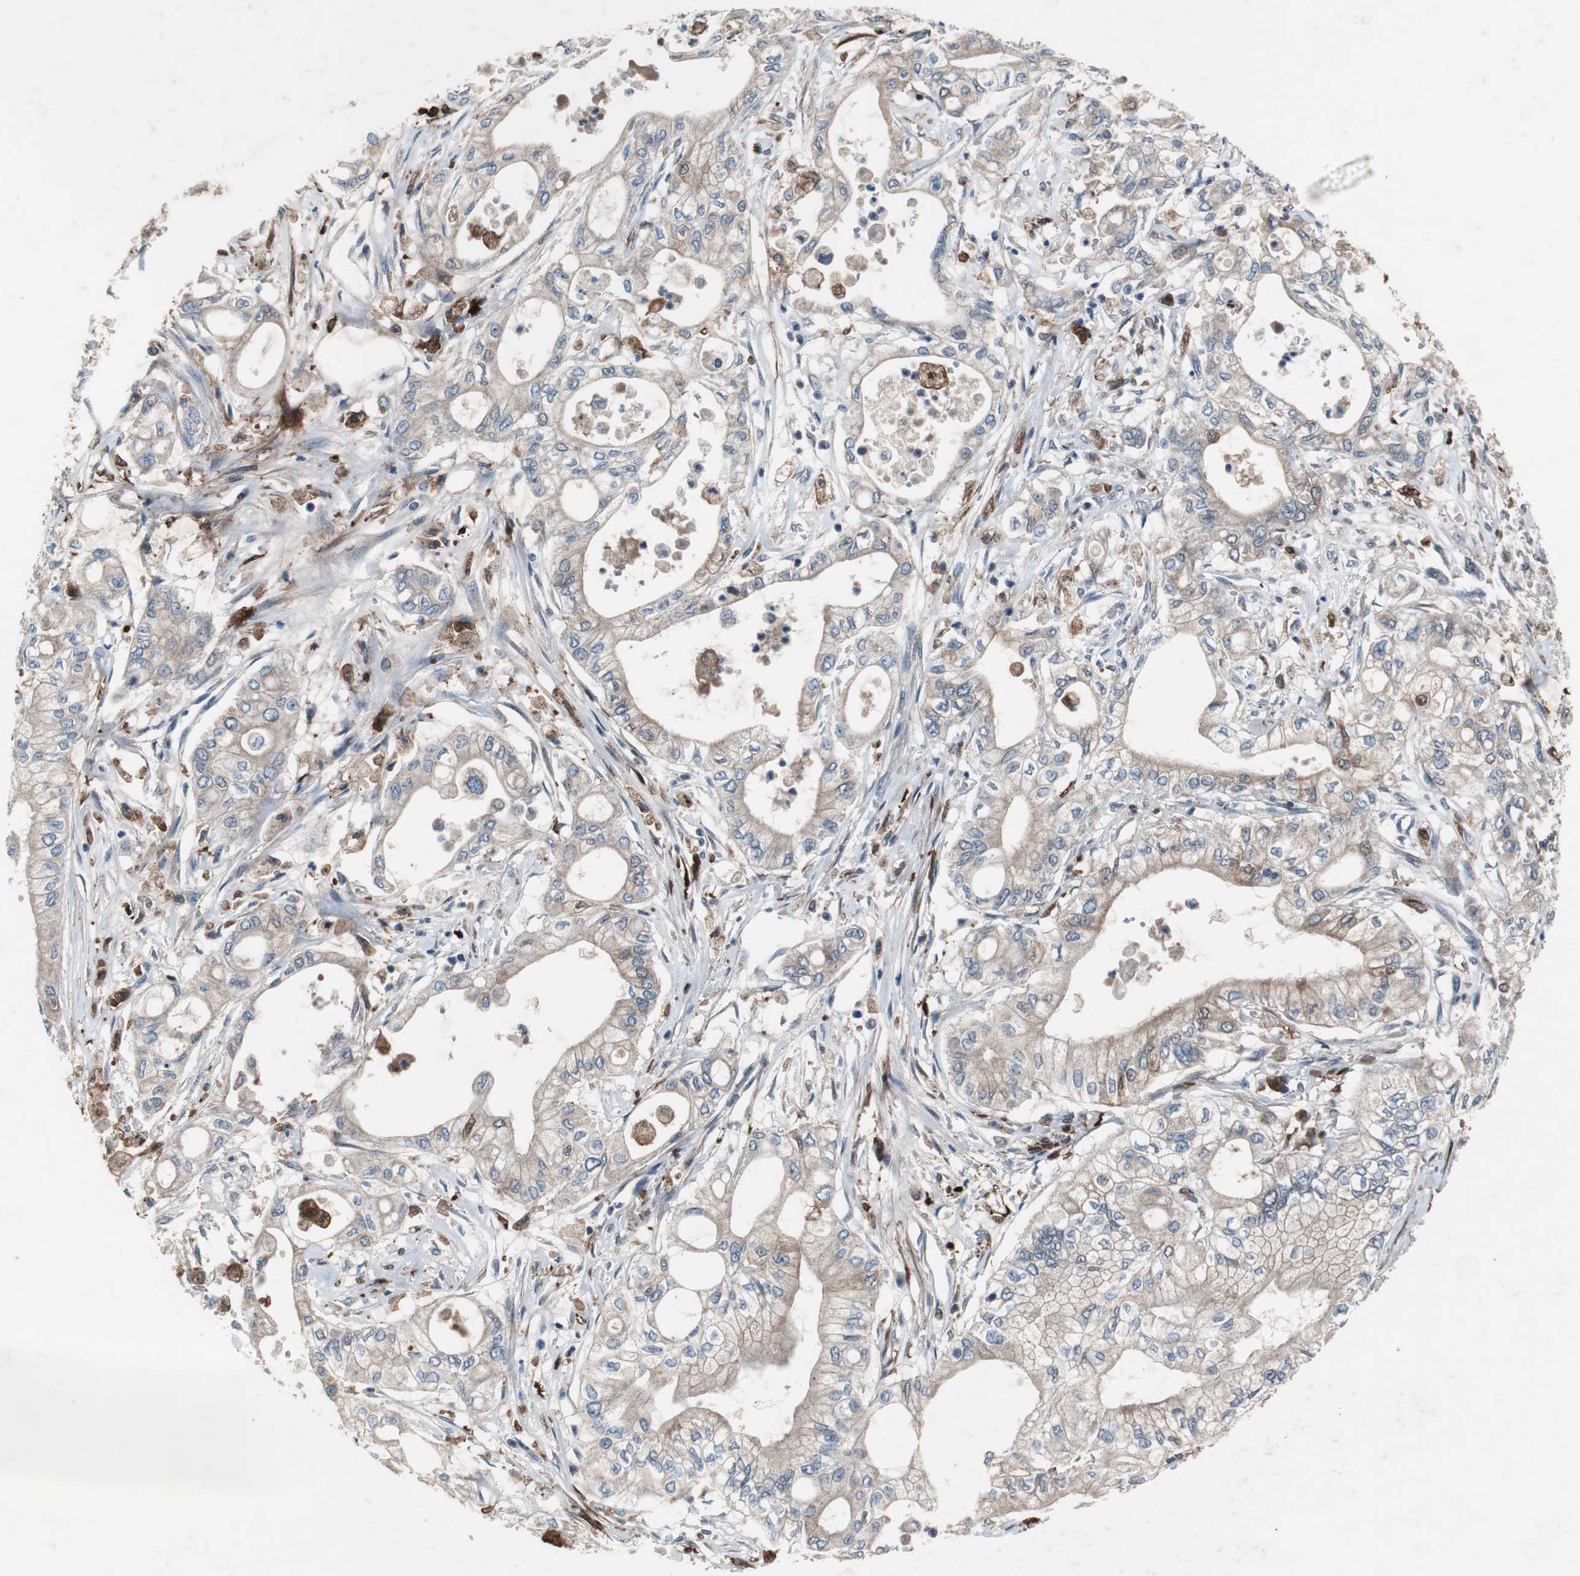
{"staining": {"intensity": "moderate", "quantity": "25%-75%", "location": "cytoplasmic/membranous"}, "tissue": "pancreatic cancer", "cell_type": "Tumor cells", "image_type": "cancer", "snomed": [{"axis": "morphology", "description": "Adenocarcinoma, NOS"}, {"axis": "topography", "description": "Pancreas"}], "caption": "IHC micrograph of neoplastic tissue: human pancreatic cancer (adenocarcinoma) stained using IHC displays medium levels of moderate protein expression localized specifically in the cytoplasmic/membranous of tumor cells, appearing as a cytoplasmic/membranous brown color.", "gene": "CALB2", "patient": {"sex": "male", "age": 79}}